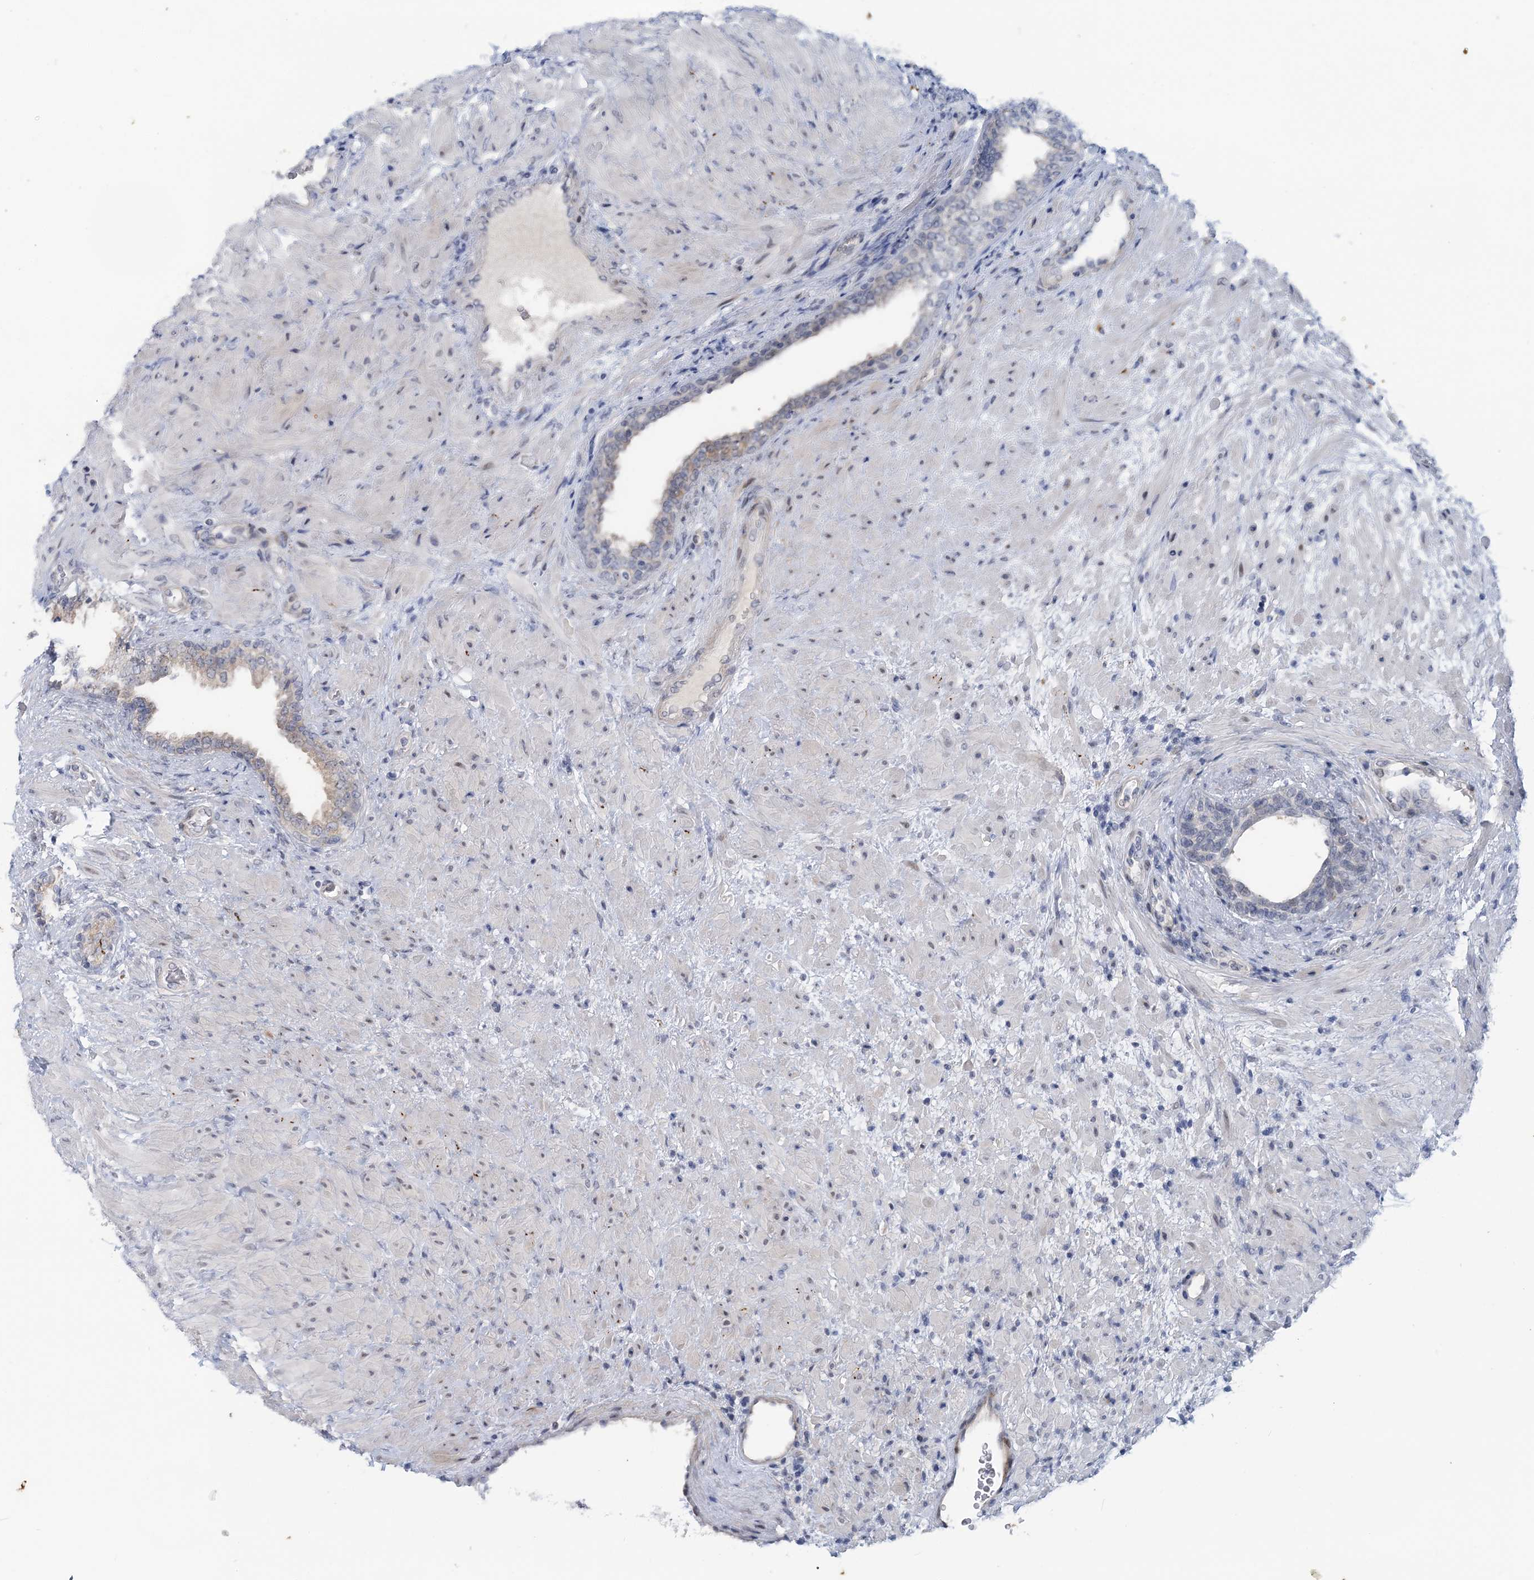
{"staining": {"intensity": "negative", "quantity": "none", "location": "none"}, "tissue": "prostate", "cell_type": "Glandular cells", "image_type": "normal", "snomed": [{"axis": "morphology", "description": "Normal tissue, NOS"}, {"axis": "topography", "description": "Prostate"}], "caption": "Glandular cells show no significant expression in normal prostate. (DAB (3,3'-diaminobenzidine) immunohistochemistry (IHC) with hematoxylin counter stain).", "gene": "SNED1", "patient": {"sex": "male", "age": 76}}